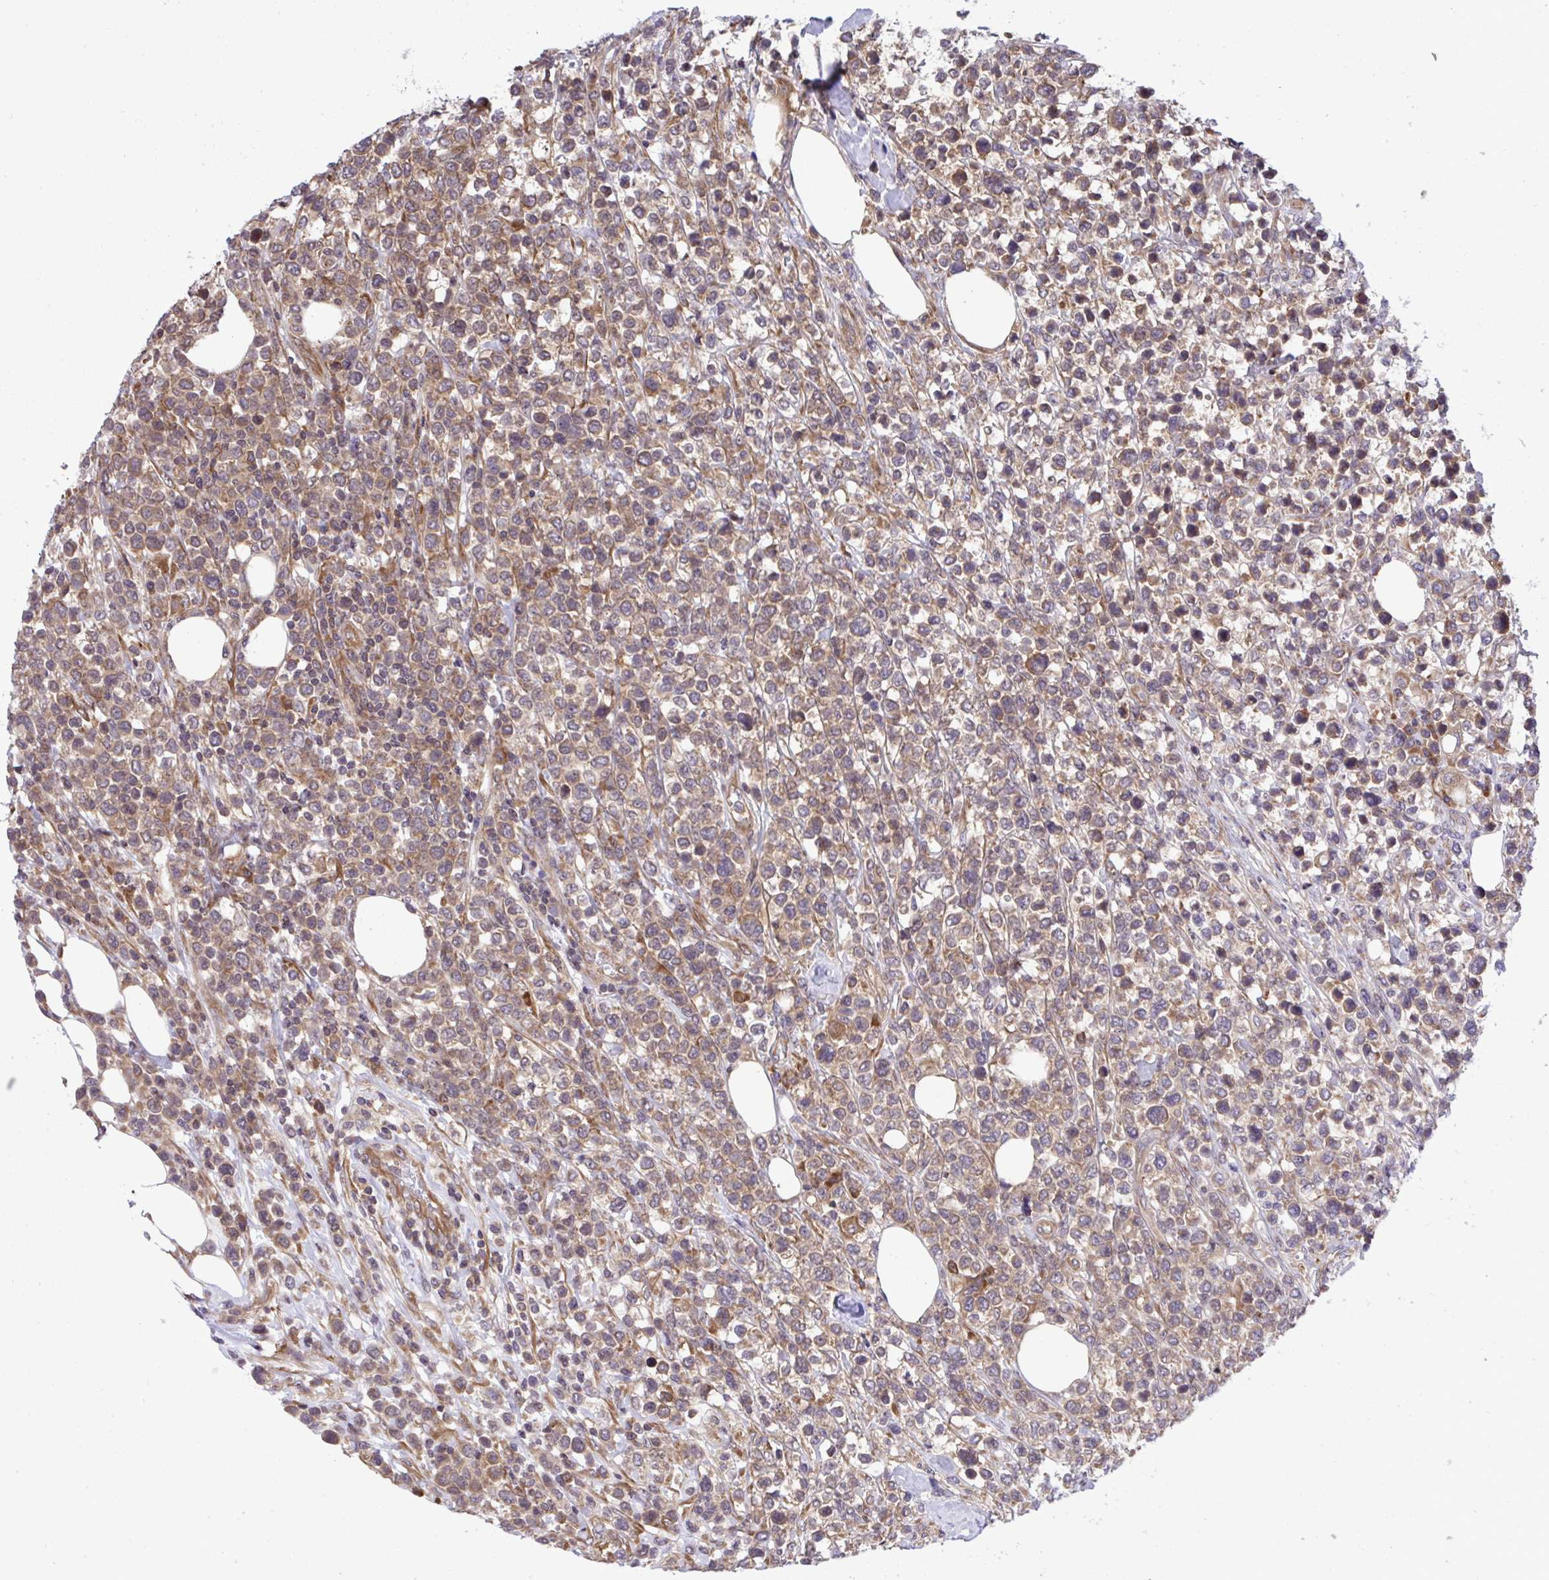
{"staining": {"intensity": "moderate", "quantity": ">75%", "location": "cytoplasmic/membranous"}, "tissue": "lymphoma", "cell_type": "Tumor cells", "image_type": "cancer", "snomed": [{"axis": "morphology", "description": "Malignant lymphoma, non-Hodgkin's type, High grade"}, {"axis": "topography", "description": "Soft tissue"}], "caption": "A histopathology image showing moderate cytoplasmic/membranous positivity in approximately >75% of tumor cells in malignant lymphoma, non-Hodgkin's type (high-grade), as visualized by brown immunohistochemical staining.", "gene": "RPS15", "patient": {"sex": "female", "age": 56}}